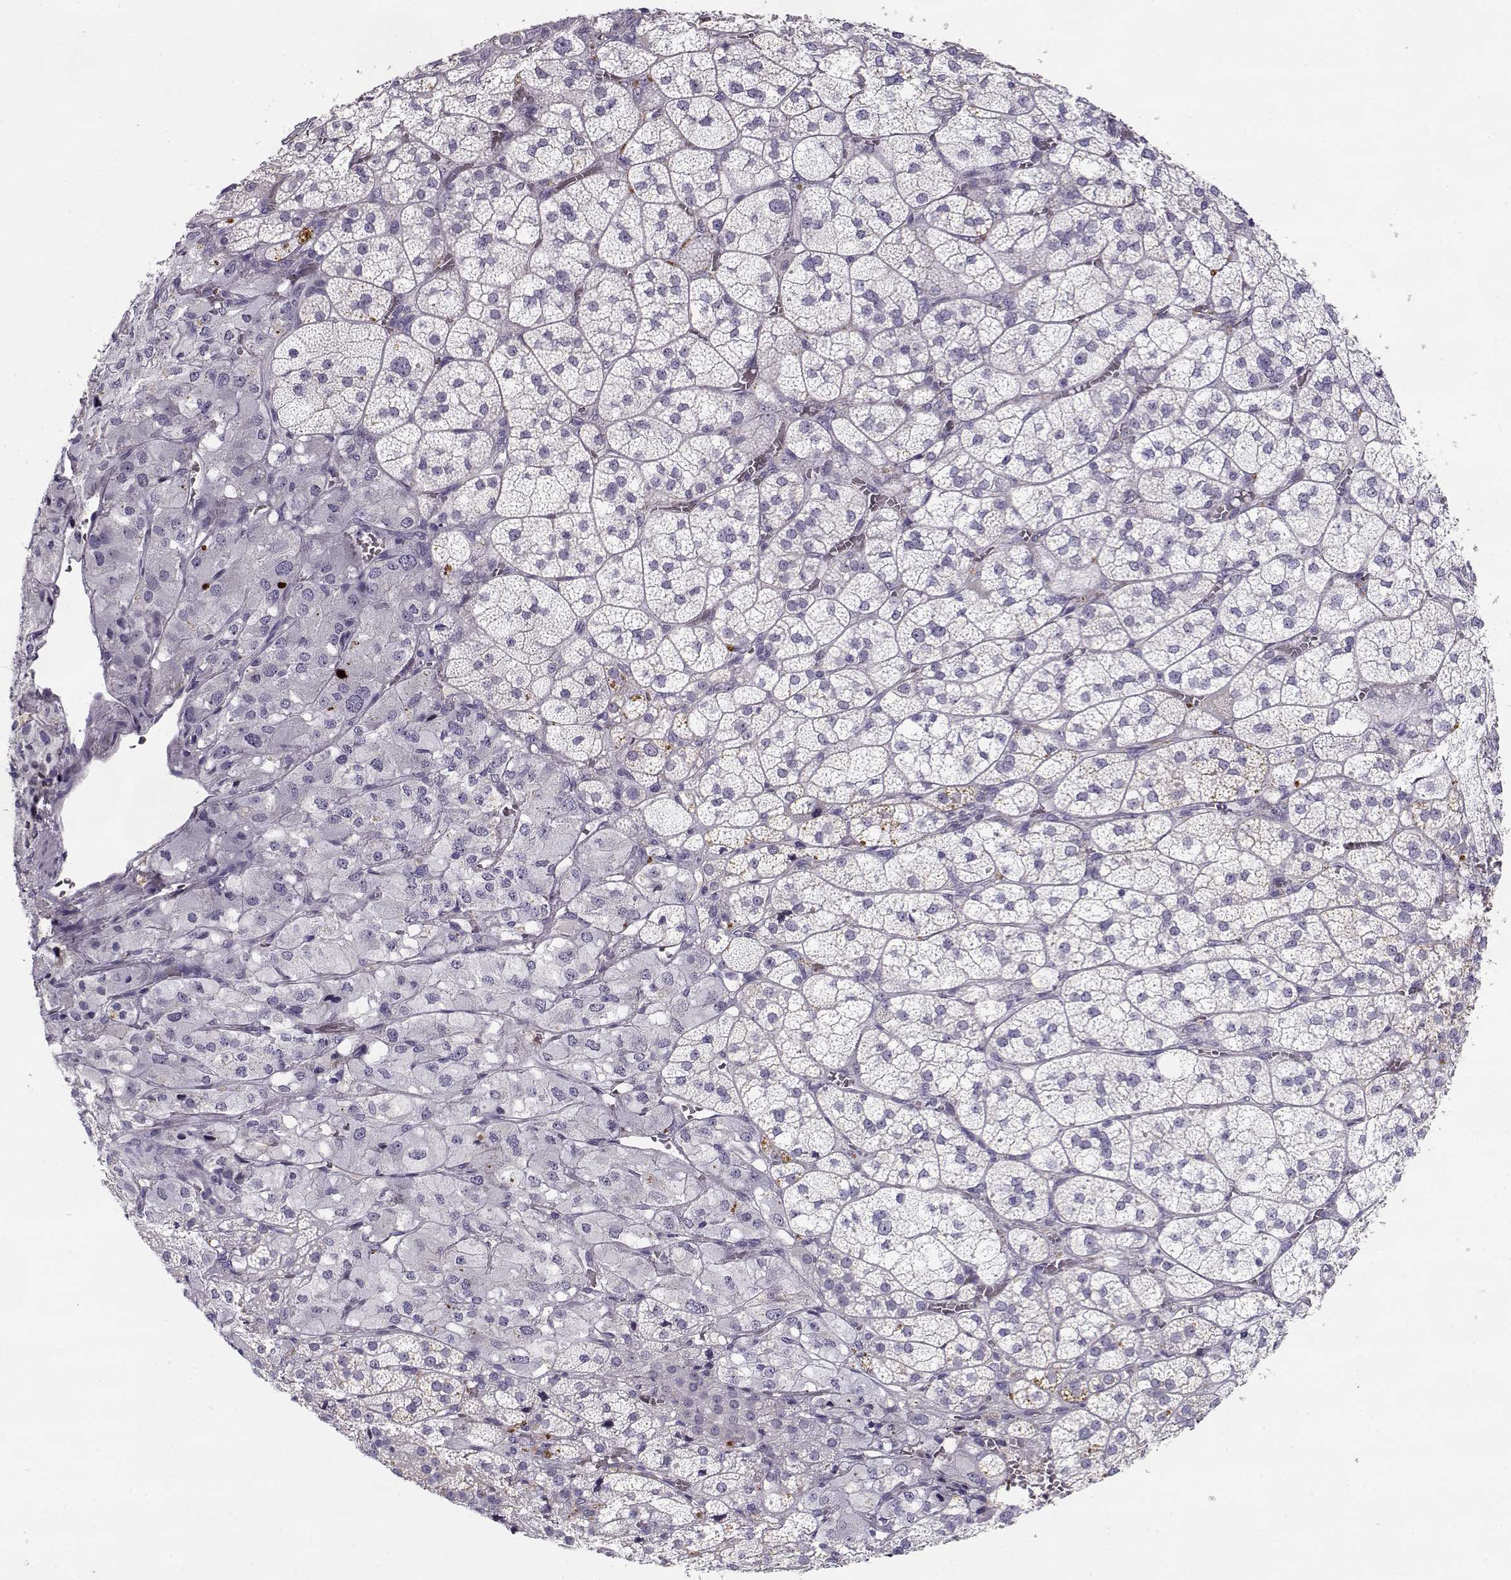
{"staining": {"intensity": "negative", "quantity": "none", "location": "none"}, "tissue": "adrenal gland", "cell_type": "Glandular cells", "image_type": "normal", "snomed": [{"axis": "morphology", "description": "Normal tissue, NOS"}, {"axis": "topography", "description": "Adrenal gland"}], "caption": "Immunohistochemistry (IHC) histopathology image of normal adrenal gland stained for a protein (brown), which demonstrates no staining in glandular cells.", "gene": "SLCO6A1", "patient": {"sex": "female", "age": 60}}